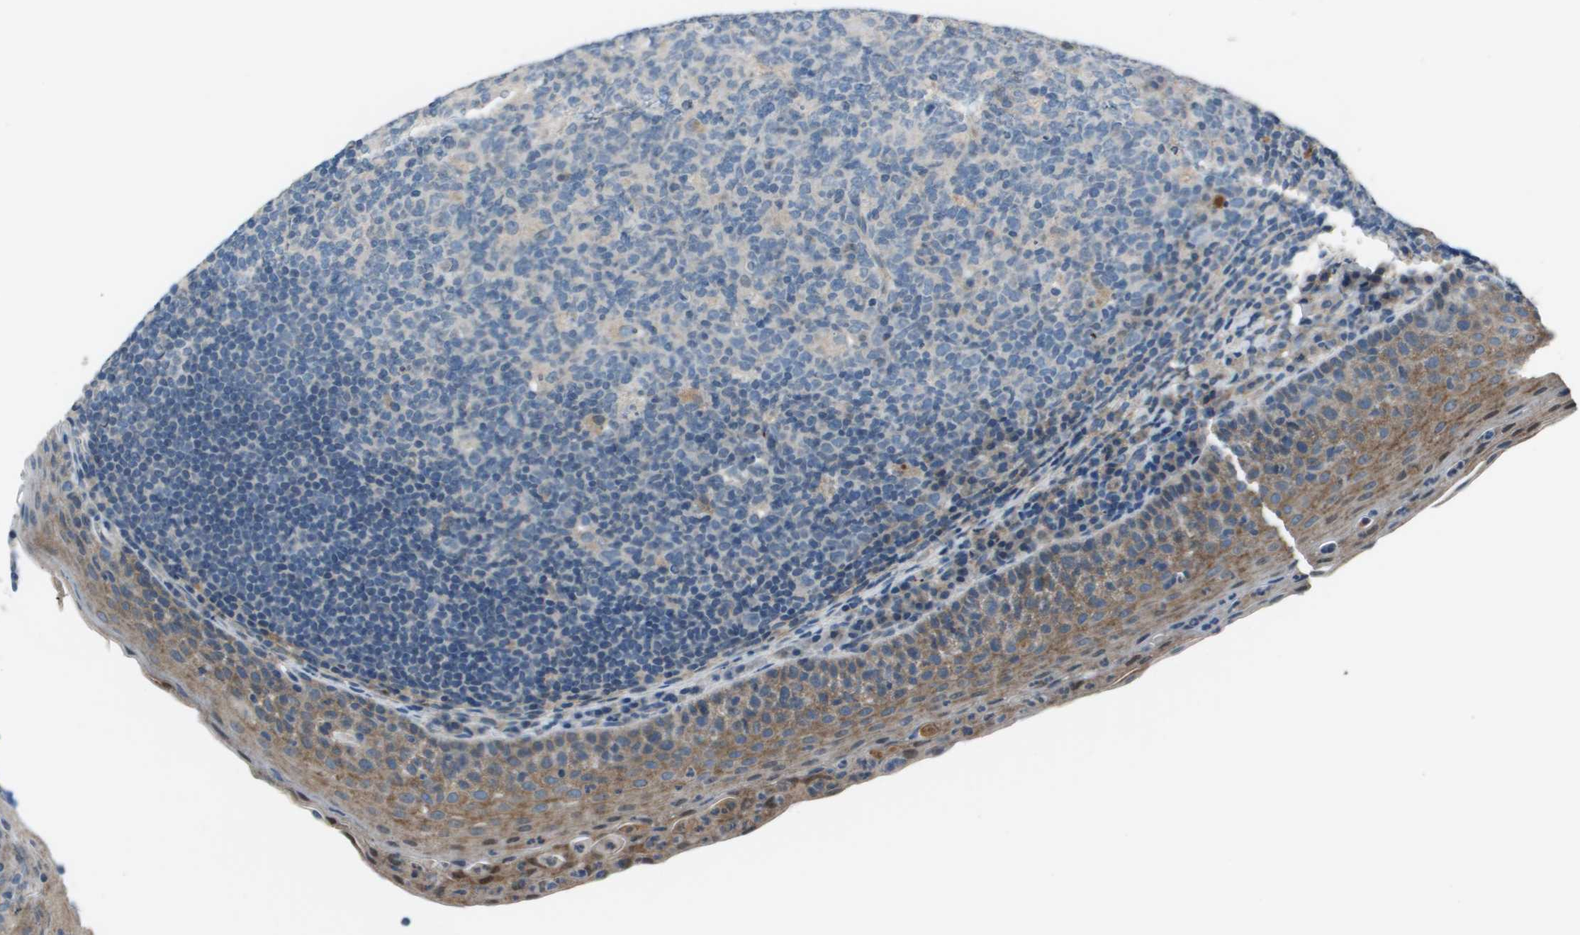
{"staining": {"intensity": "weak", "quantity": "<25%", "location": "cytoplasmic/membranous"}, "tissue": "tonsil", "cell_type": "Germinal center cells", "image_type": "normal", "snomed": [{"axis": "morphology", "description": "Normal tissue, NOS"}, {"axis": "topography", "description": "Tonsil"}], "caption": "This is an immunohistochemistry photomicrograph of benign human tonsil. There is no positivity in germinal center cells.", "gene": "PCOLCE", "patient": {"sex": "male", "age": 17}}